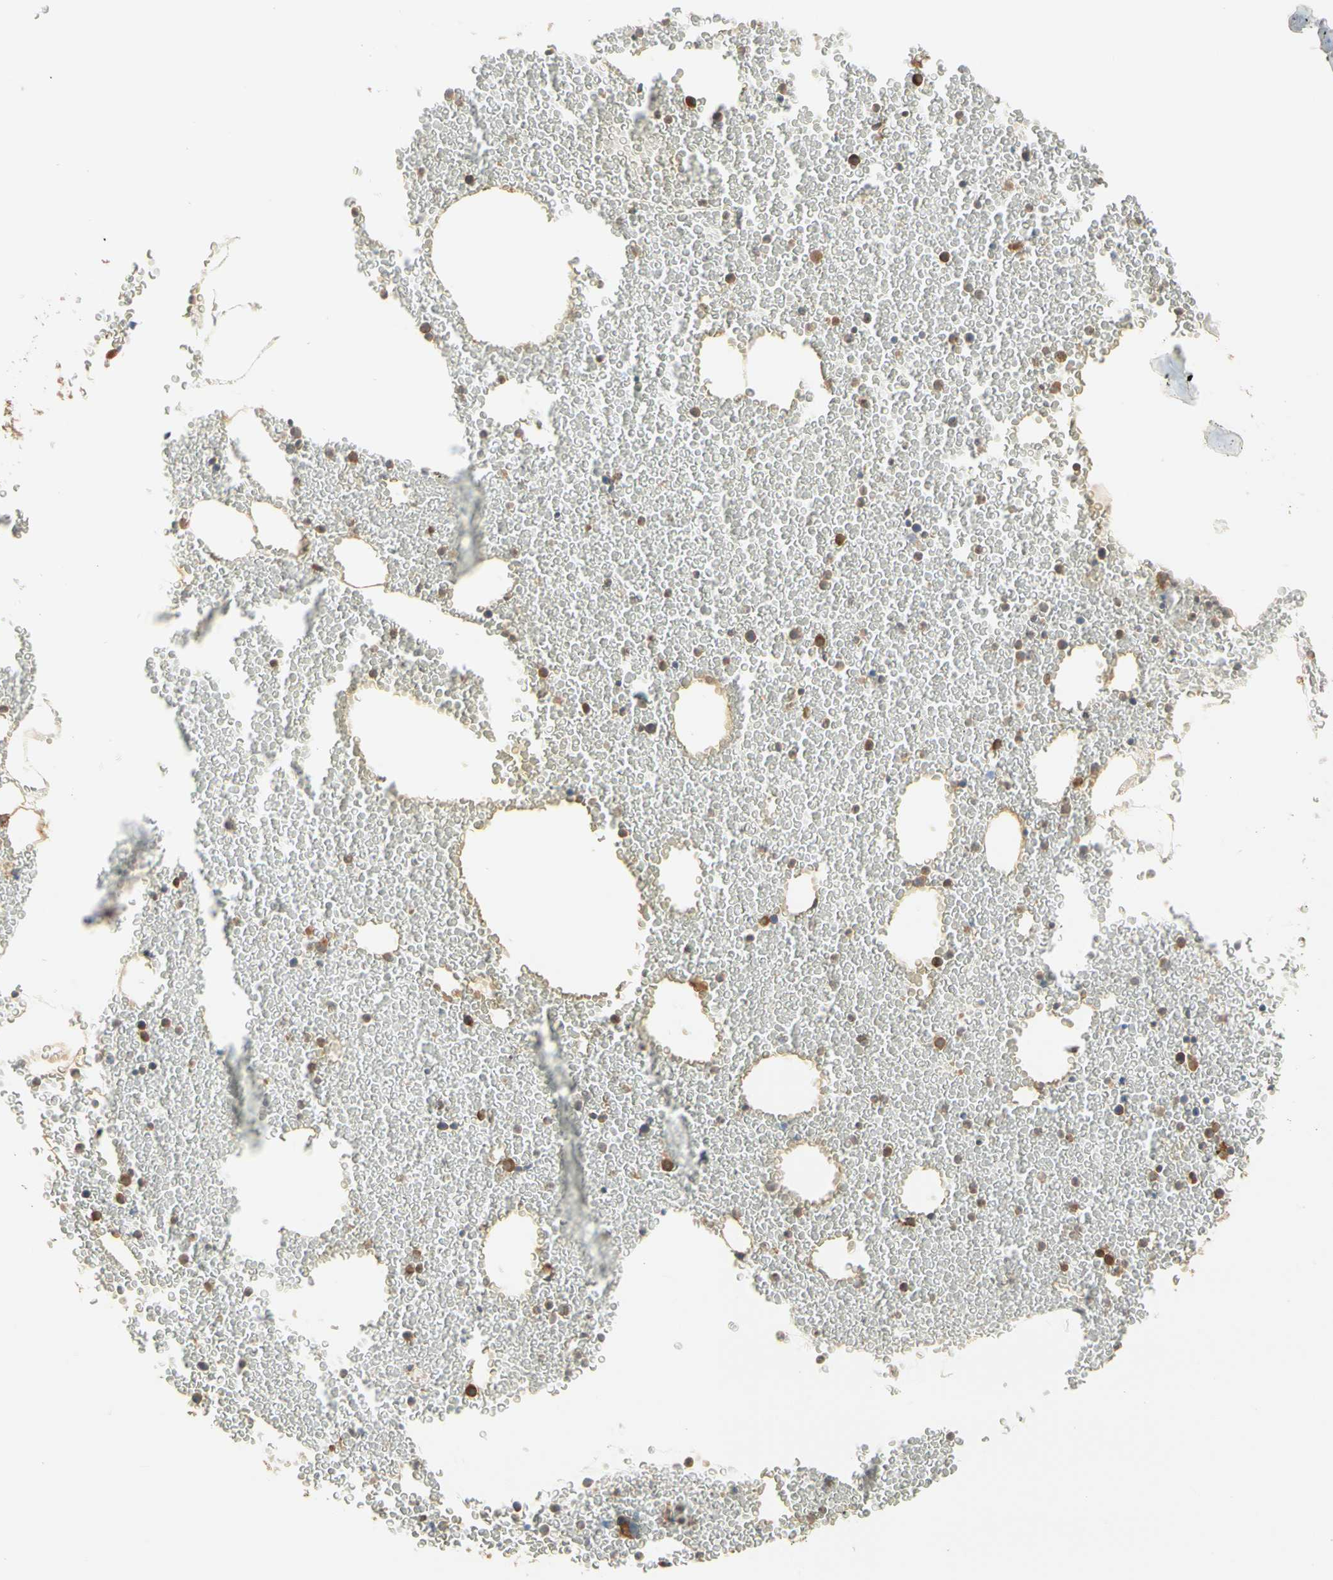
{"staining": {"intensity": "moderate", "quantity": ">75%", "location": "cytoplasmic/membranous"}, "tissue": "bone marrow", "cell_type": "Hematopoietic cells", "image_type": "normal", "snomed": [{"axis": "morphology", "description": "Normal tissue, NOS"}, {"axis": "morphology", "description": "Inflammation, NOS"}, {"axis": "topography", "description": "Bone marrow"}], "caption": "High-power microscopy captured an immunohistochemistry (IHC) image of unremarkable bone marrow, revealing moderate cytoplasmic/membranous staining in about >75% of hematopoietic cells.", "gene": "IRAG1", "patient": {"sex": "male", "age": 74}}